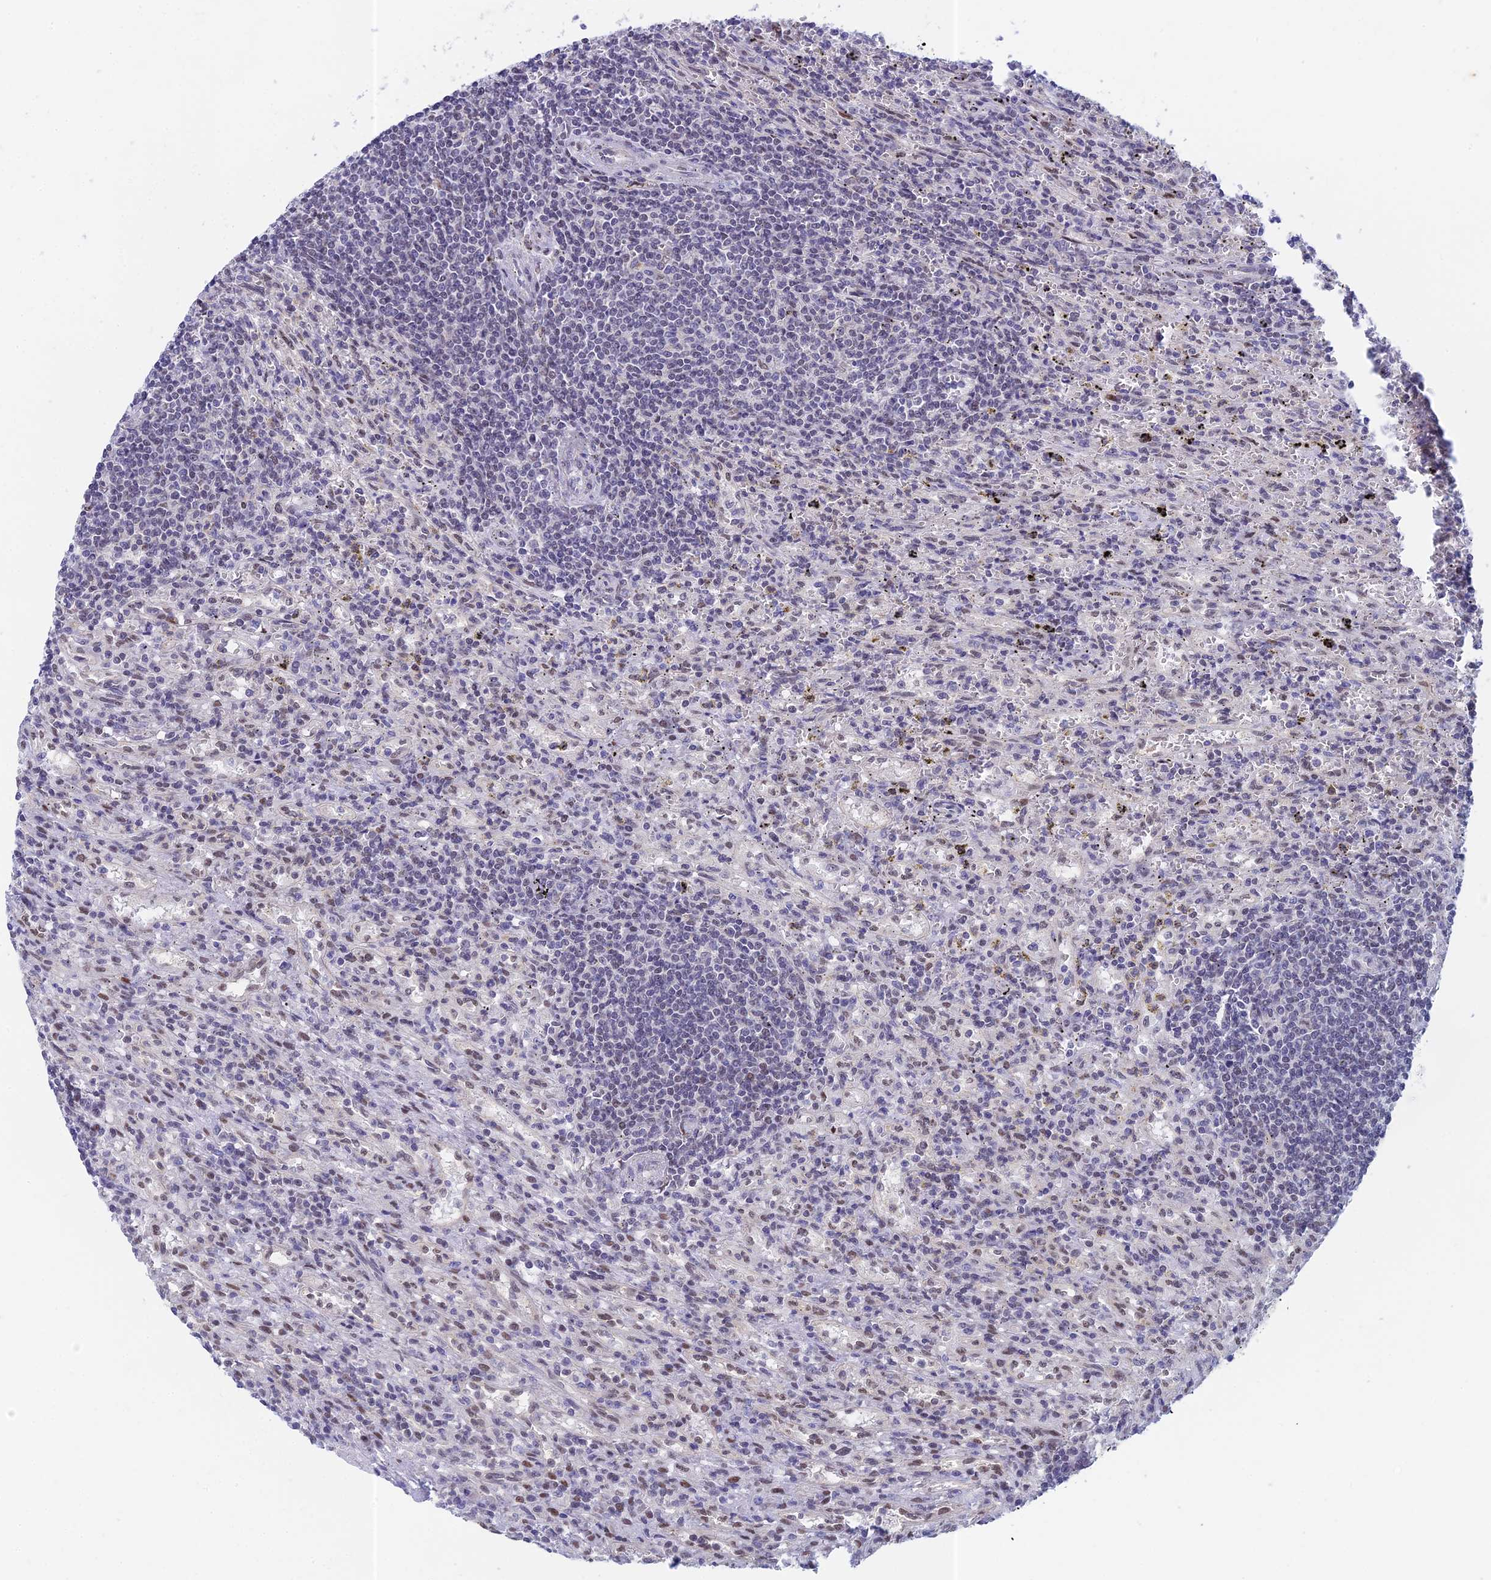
{"staining": {"intensity": "negative", "quantity": "none", "location": "none"}, "tissue": "lymphoma", "cell_type": "Tumor cells", "image_type": "cancer", "snomed": [{"axis": "morphology", "description": "Malignant lymphoma, non-Hodgkin's type, Low grade"}, {"axis": "topography", "description": "Spleen"}], "caption": "Immunohistochemical staining of lymphoma demonstrates no significant expression in tumor cells. (DAB immunohistochemistry (IHC) with hematoxylin counter stain).", "gene": "MRPL17", "patient": {"sex": "male", "age": 76}}